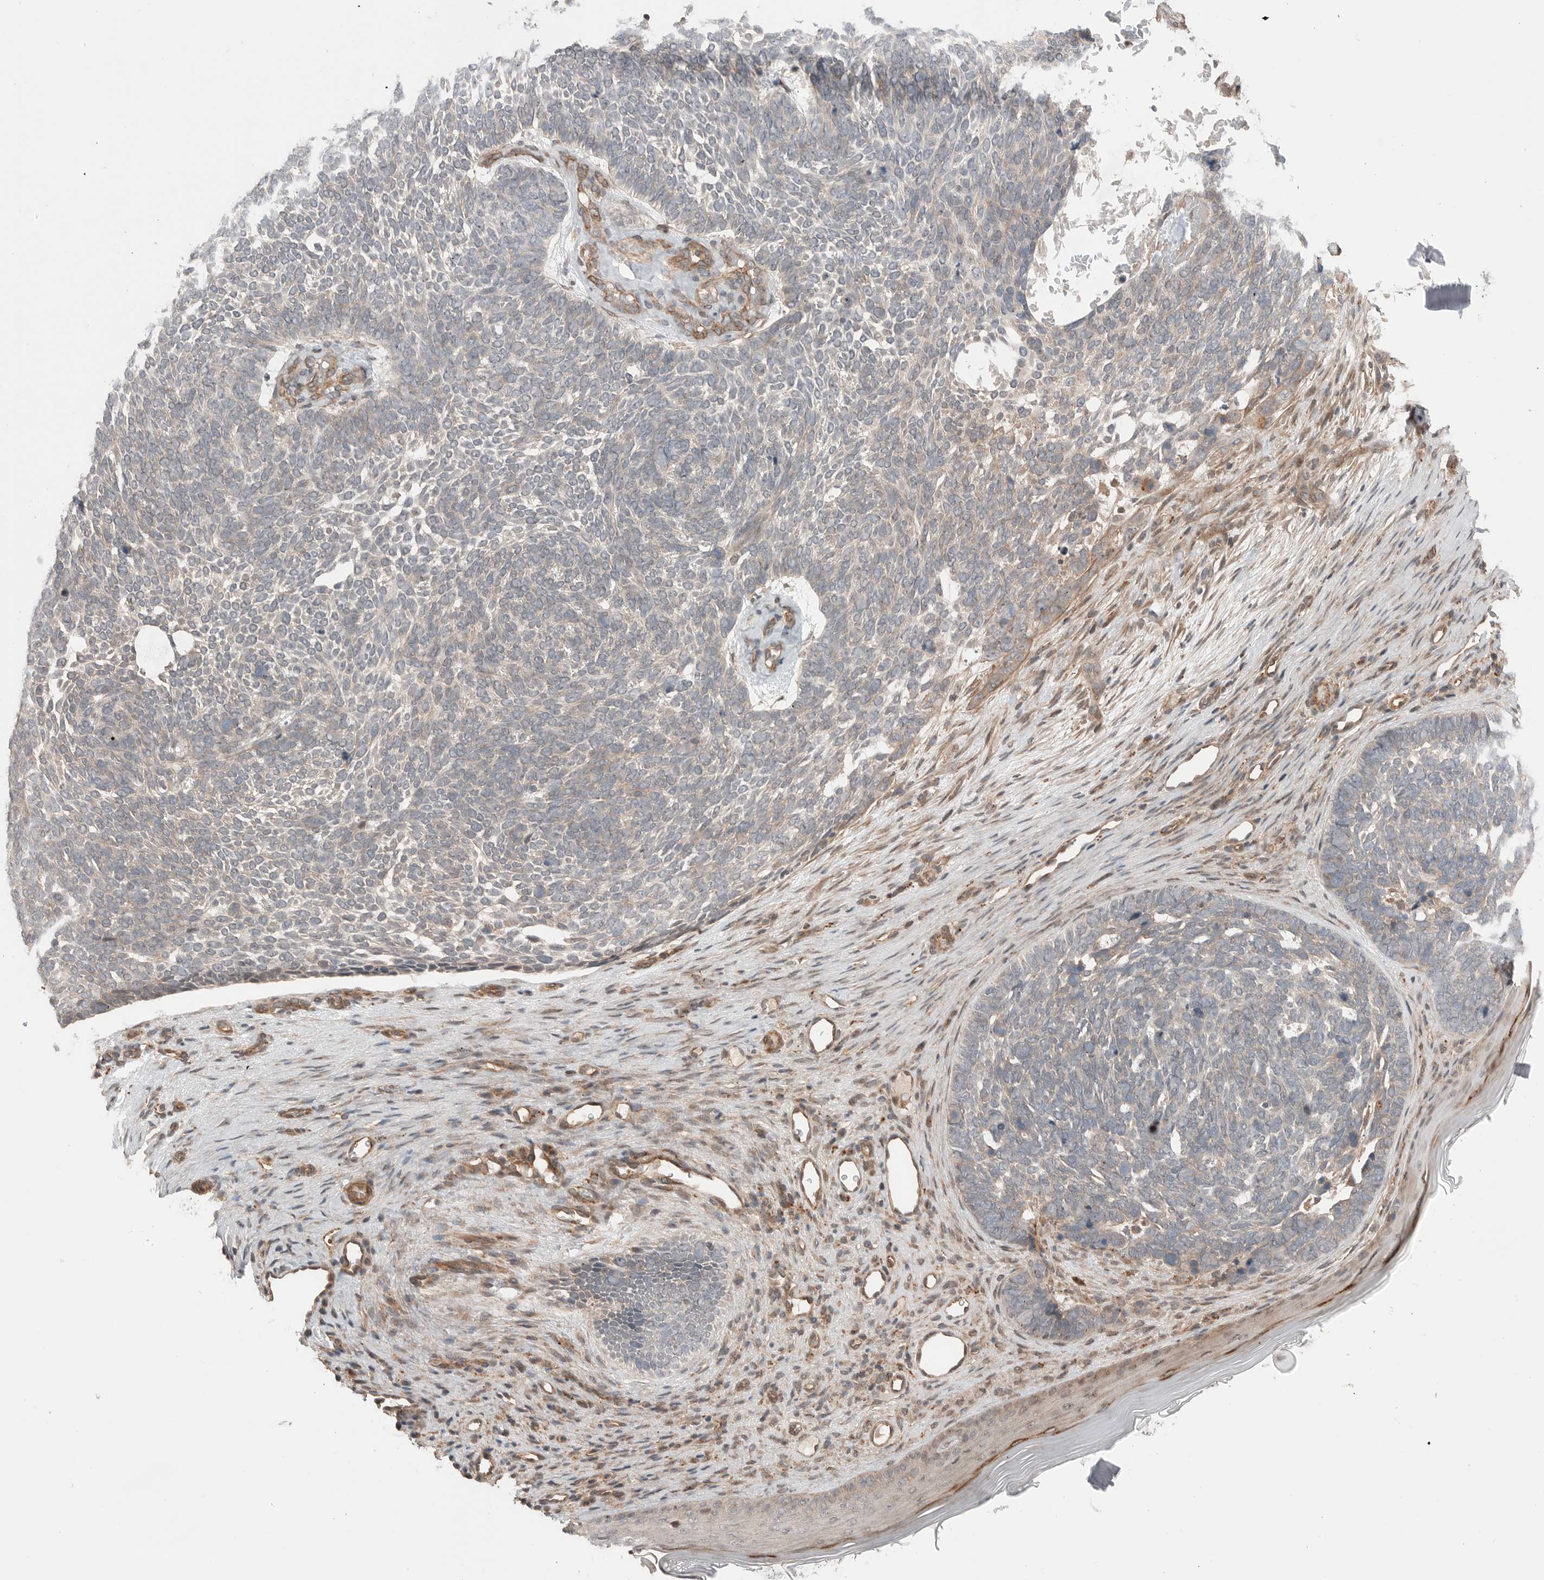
{"staining": {"intensity": "negative", "quantity": "none", "location": "none"}, "tissue": "skin cancer", "cell_type": "Tumor cells", "image_type": "cancer", "snomed": [{"axis": "morphology", "description": "Basal cell carcinoma"}, {"axis": "topography", "description": "Skin"}], "caption": "IHC micrograph of neoplastic tissue: human skin cancer stained with DAB reveals no significant protein positivity in tumor cells.", "gene": "PEAK1", "patient": {"sex": "female", "age": 85}}